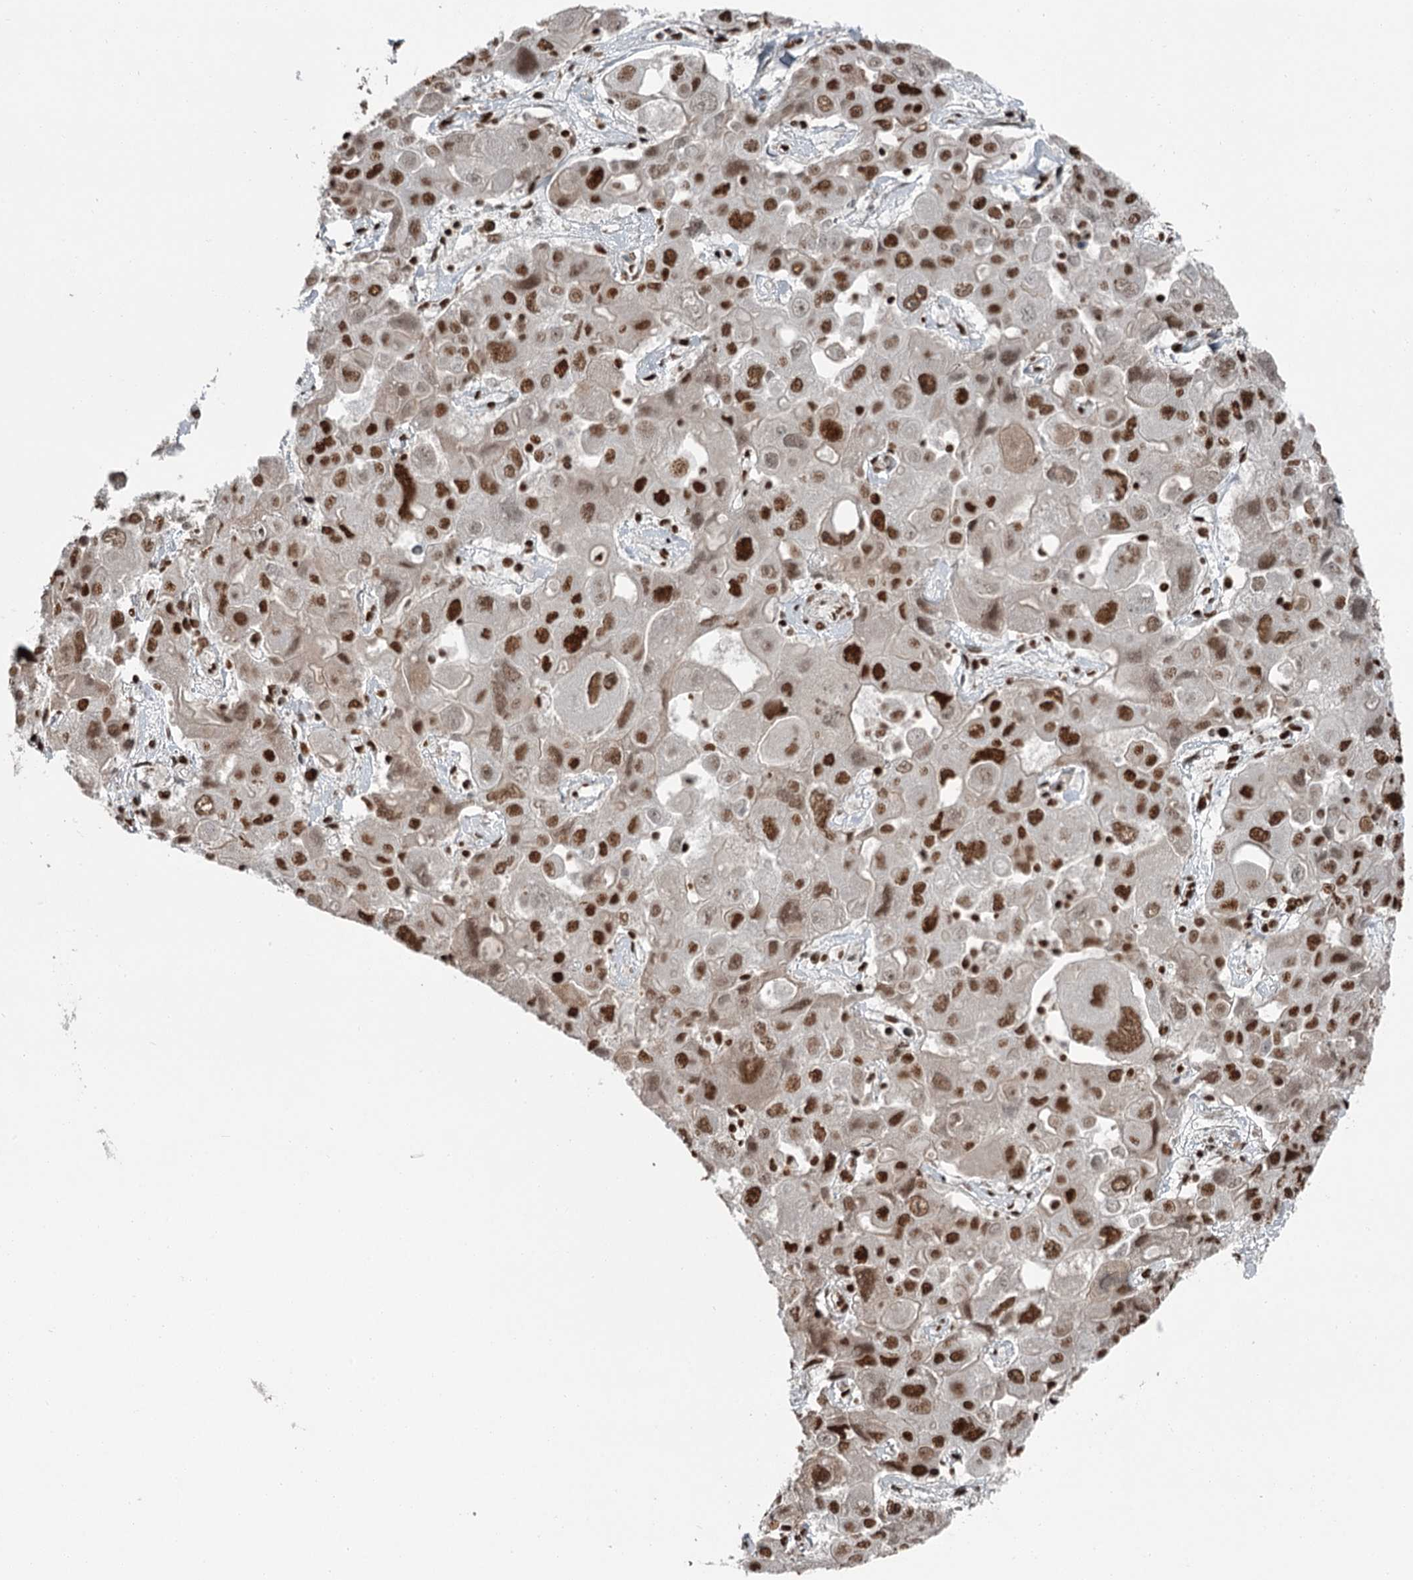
{"staining": {"intensity": "strong", "quantity": "25%-75%", "location": "nuclear"}, "tissue": "liver cancer", "cell_type": "Tumor cells", "image_type": "cancer", "snomed": [{"axis": "morphology", "description": "Cholangiocarcinoma"}, {"axis": "topography", "description": "Liver"}], "caption": "Immunohistochemistry histopathology image of cholangiocarcinoma (liver) stained for a protein (brown), which demonstrates high levels of strong nuclear expression in about 25%-75% of tumor cells.", "gene": "RBBP7", "patient": {"sex": "male", "age": 67}}